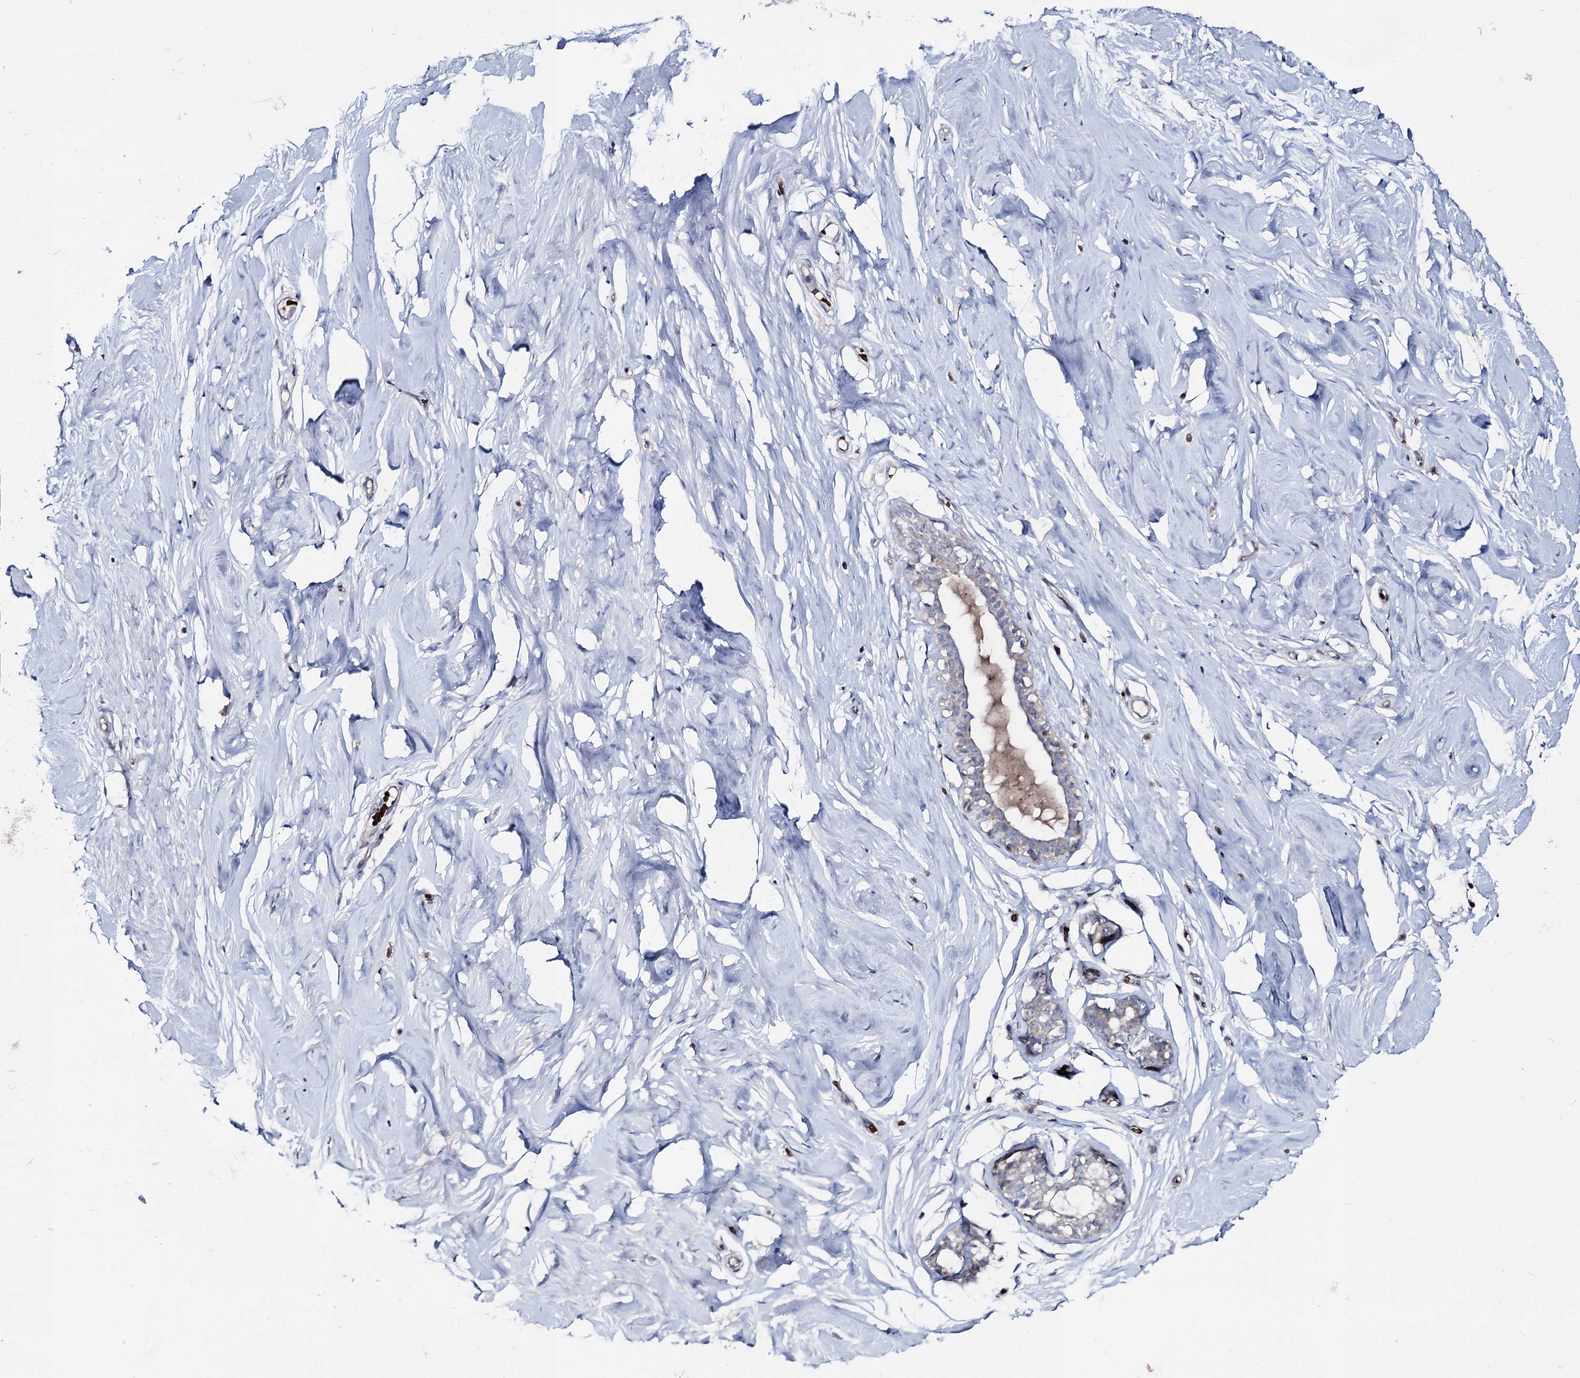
{"staining": {"intensity": "negative", "quantity": "none", "location": "none"}, "tissue": "breast", "cell_type": "Adipocytes", "image_type": "normal", "snomed": [{"axis": "morphology", "description": "Normal tissue, NOS"}, {"axis": "morphology", "description": "Adenoma, NOS"}, {"axis": "topography", "description": "Breast"}], "caption": "Micrograph shows no significant protein positivity in adipocytes of benign breast.", "gene": "RNF6", "patient": {"sex": "female", "age": 23}}